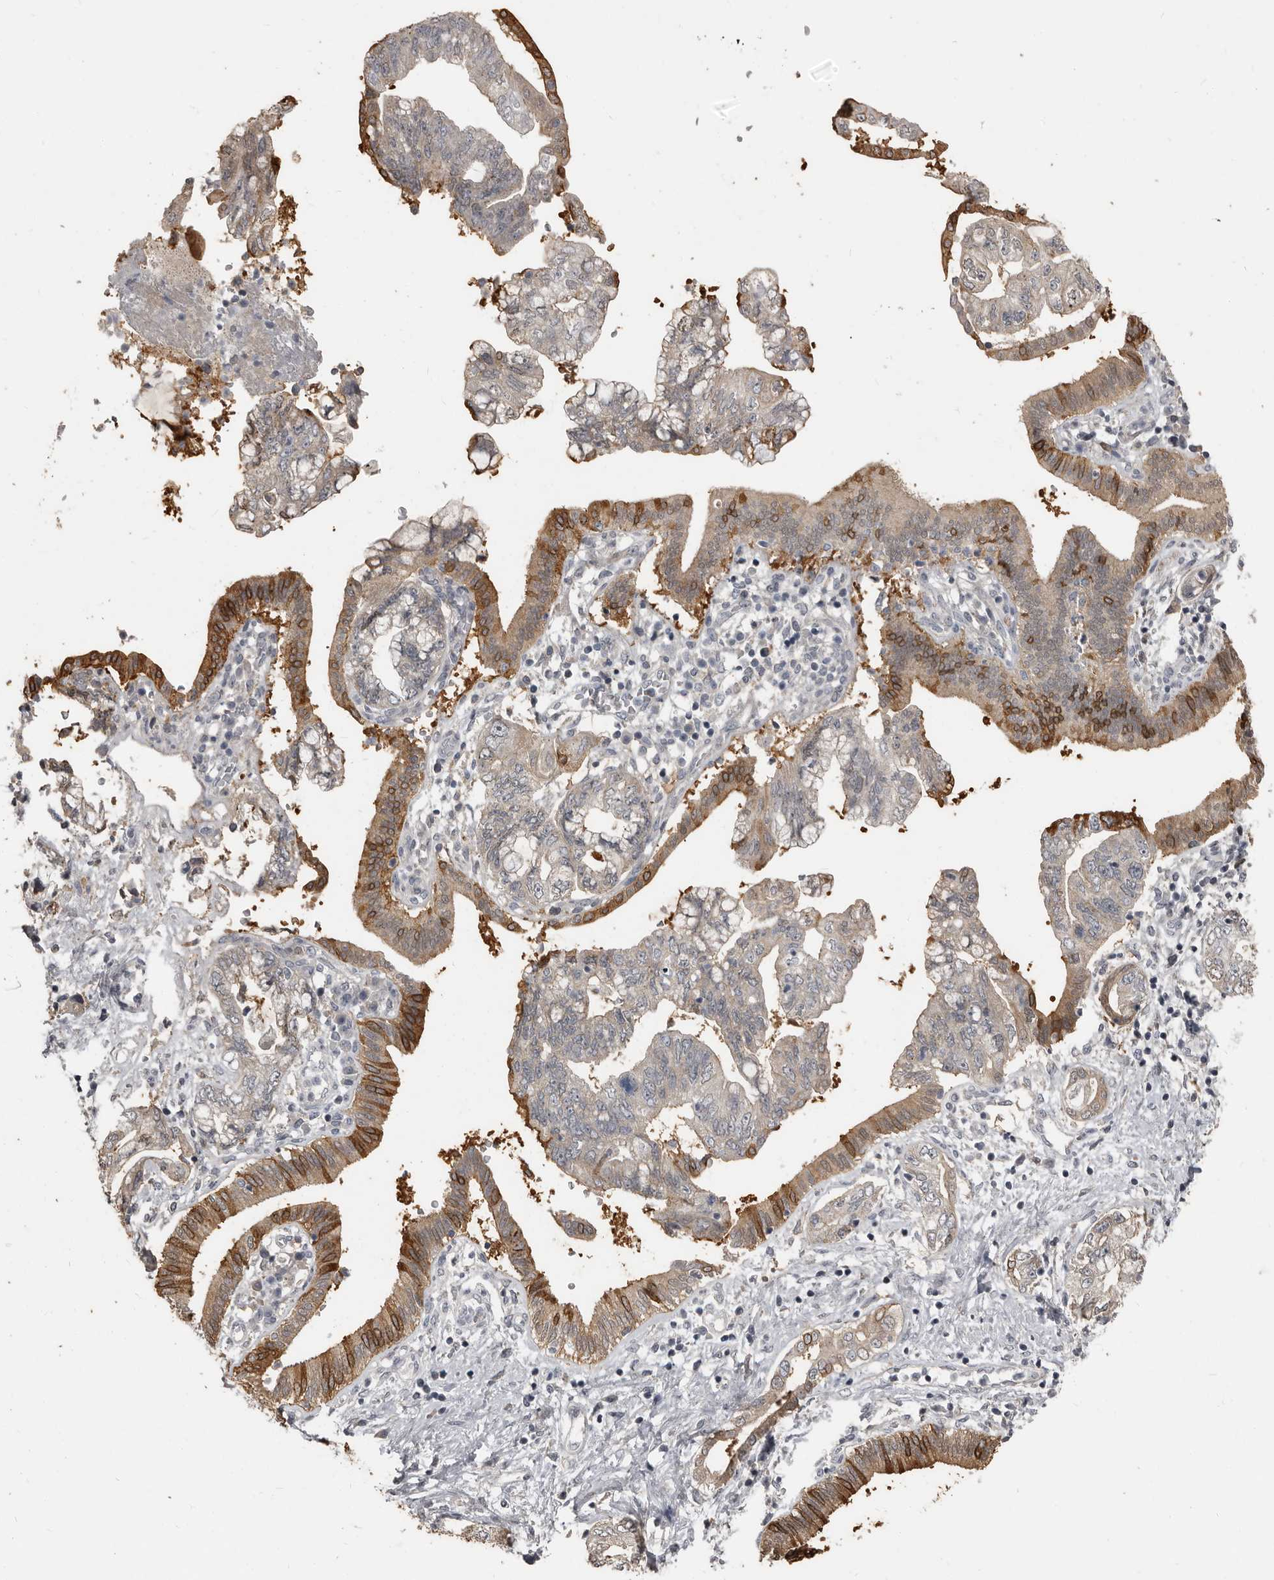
{"staining": {"intensity": "moderate", "quantity": "25%-75%", "location": "cytoplasmic/membranous"}, "tissue": "pancreatic cancer", "cell_type": "Tumor cells", "image_type": "cancer", "snomed": [{"axis": "morphology", "description": "Adenocarcinoma, NOS"}, {"axis": "topography", "description": "Pancreas"}], "caption": "DAB immunohistochemical staining of human pancreatic cancer (adenocarcinoma) demonstrates moderate cytoplasmic/membranous protein positivity in about 25%-75% of tumor cells.", "gene": "KCNJ8", "patient": {"sex": "female", "age": 73}}